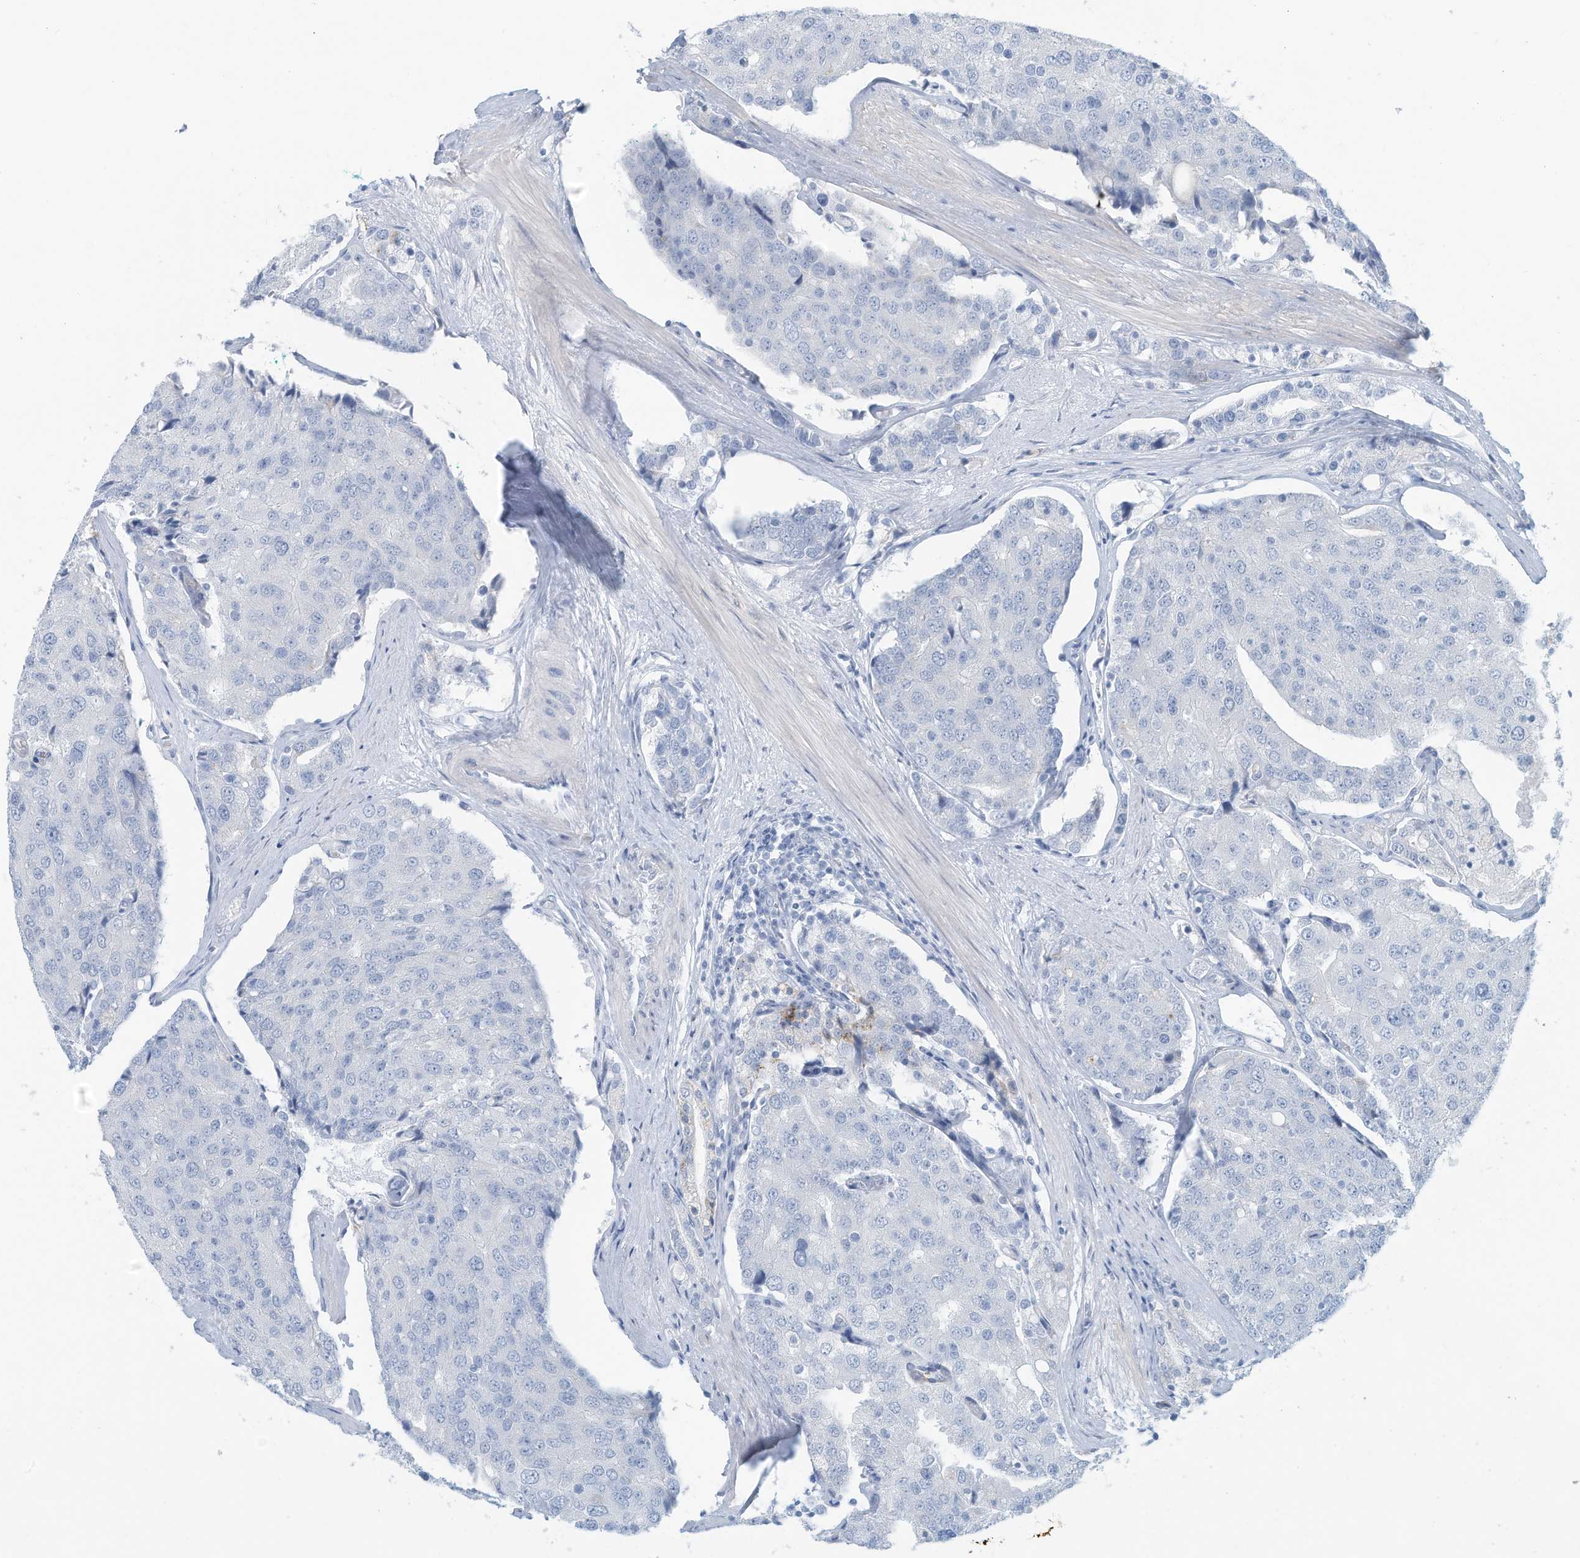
{"staining": {"intensity": "negative", "quantity": "none", "location": "none"}, "tissue": "prostate cancer", "cell_type": "Tumor cells", "image_type": "cancer", "snomed": [{"axis": "morphology", "description": "Adenocarcinoma, High grade"}, {"axis": "topography", "description": "Prostate"}], "caption": "The micrograph demonstrates no significant expression in tumor cells of prostate adenocarcinoma (high-grade).", "gene": "ERI2", "patient": {"sex": "male", "age": 50}}